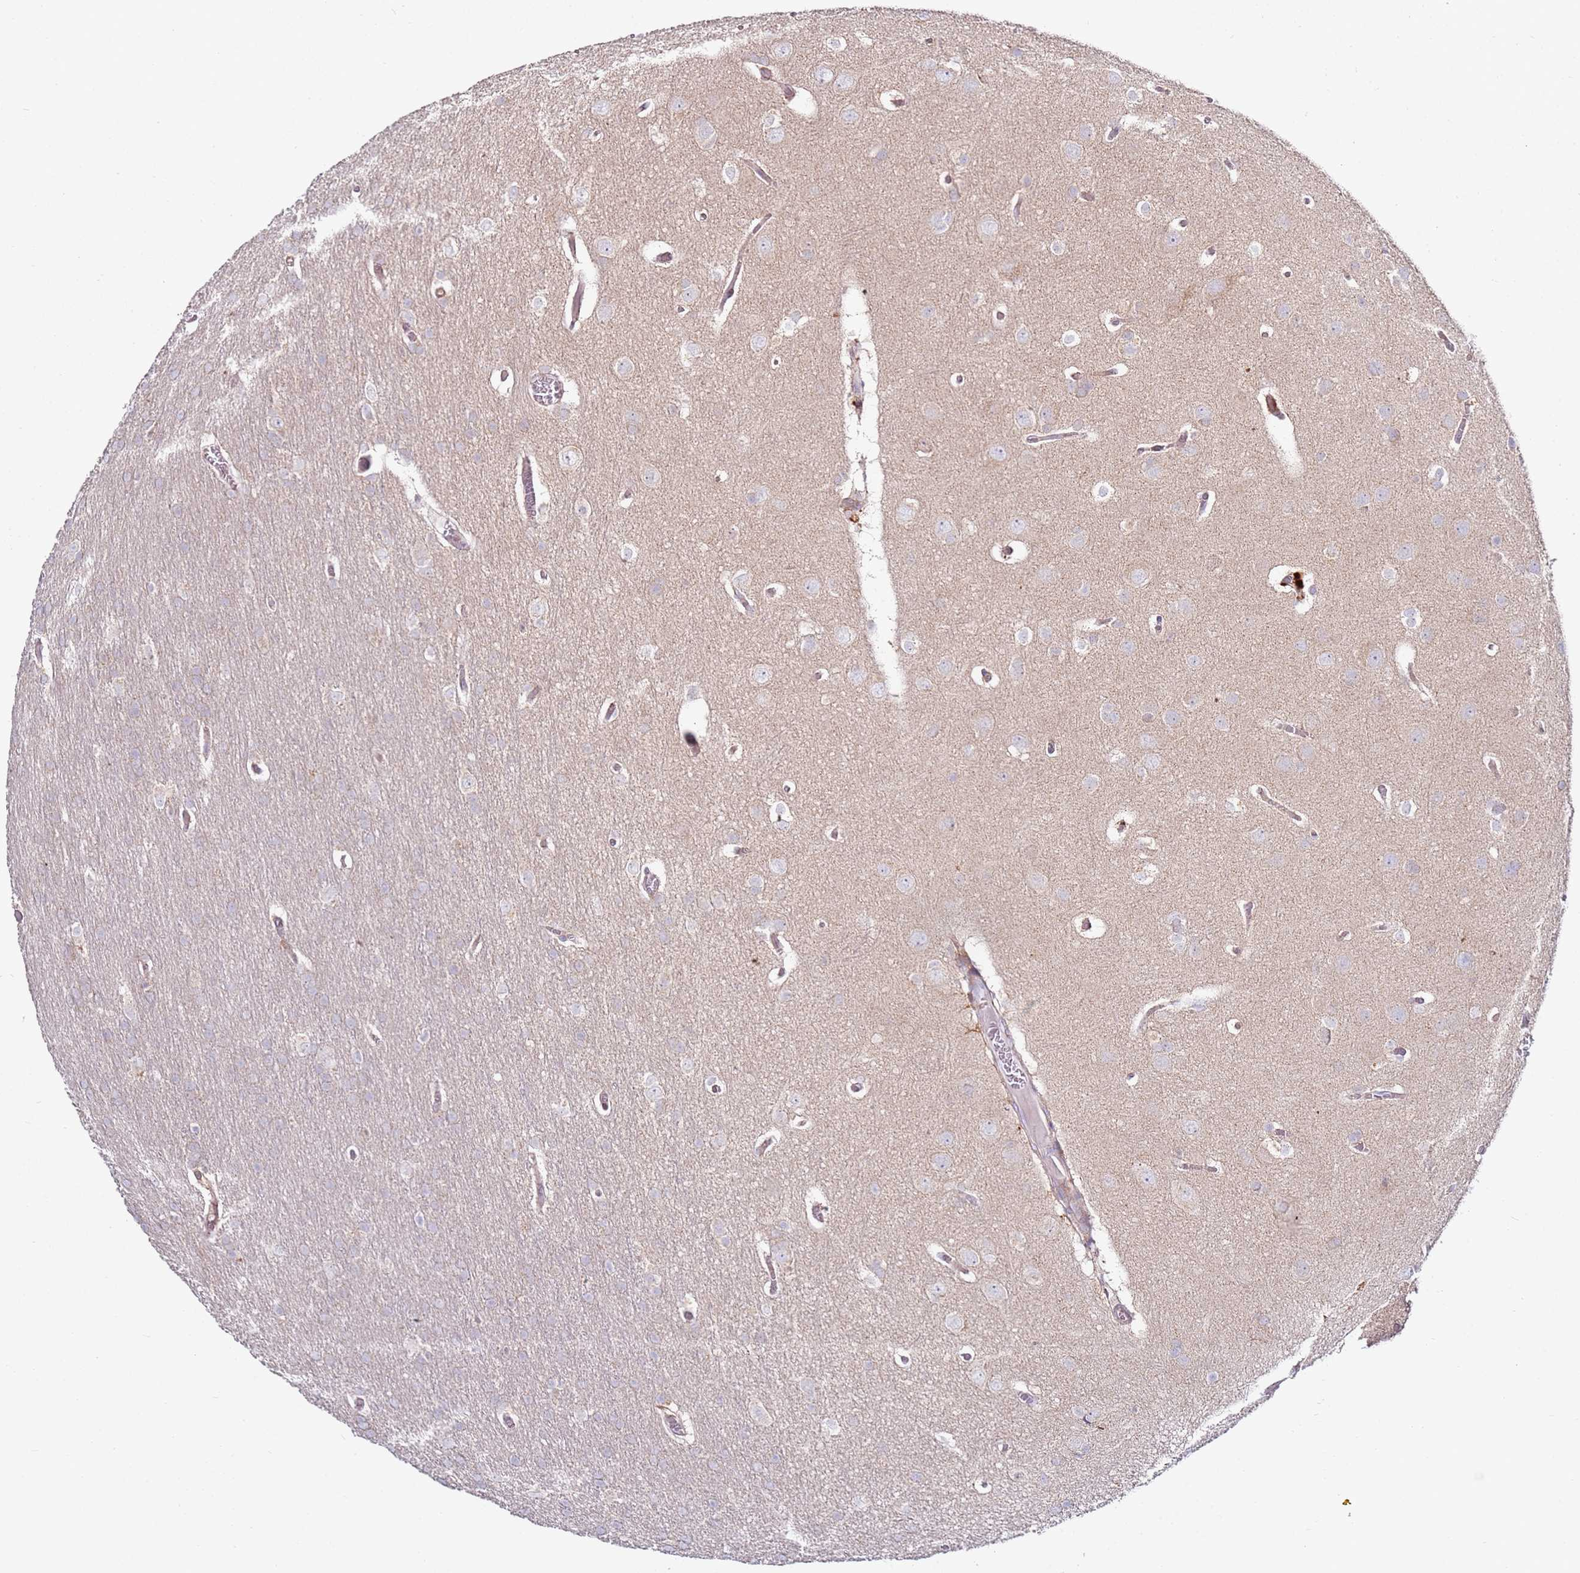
{"staining": {"intensity": "negative", "quantity": "none", "location": "none"}, "tissue": "glioma", "cell_type": "Tumor cells", "image_type": "cancer", "snomed": [{"axis": "morphology", "description": "Glioma, malignant, Low grade"}, {"axis": "topography", "description": "Brain"}], "caption": "Malignant glioma (low-grade) was stained to show a protein in brown. There is no significant positivity in tumor cells. (DAB immunohistochemistry with hematoxylin counter stain).", "gene": "CNOT9", "patient": {"sex": "female", "age": 32}}